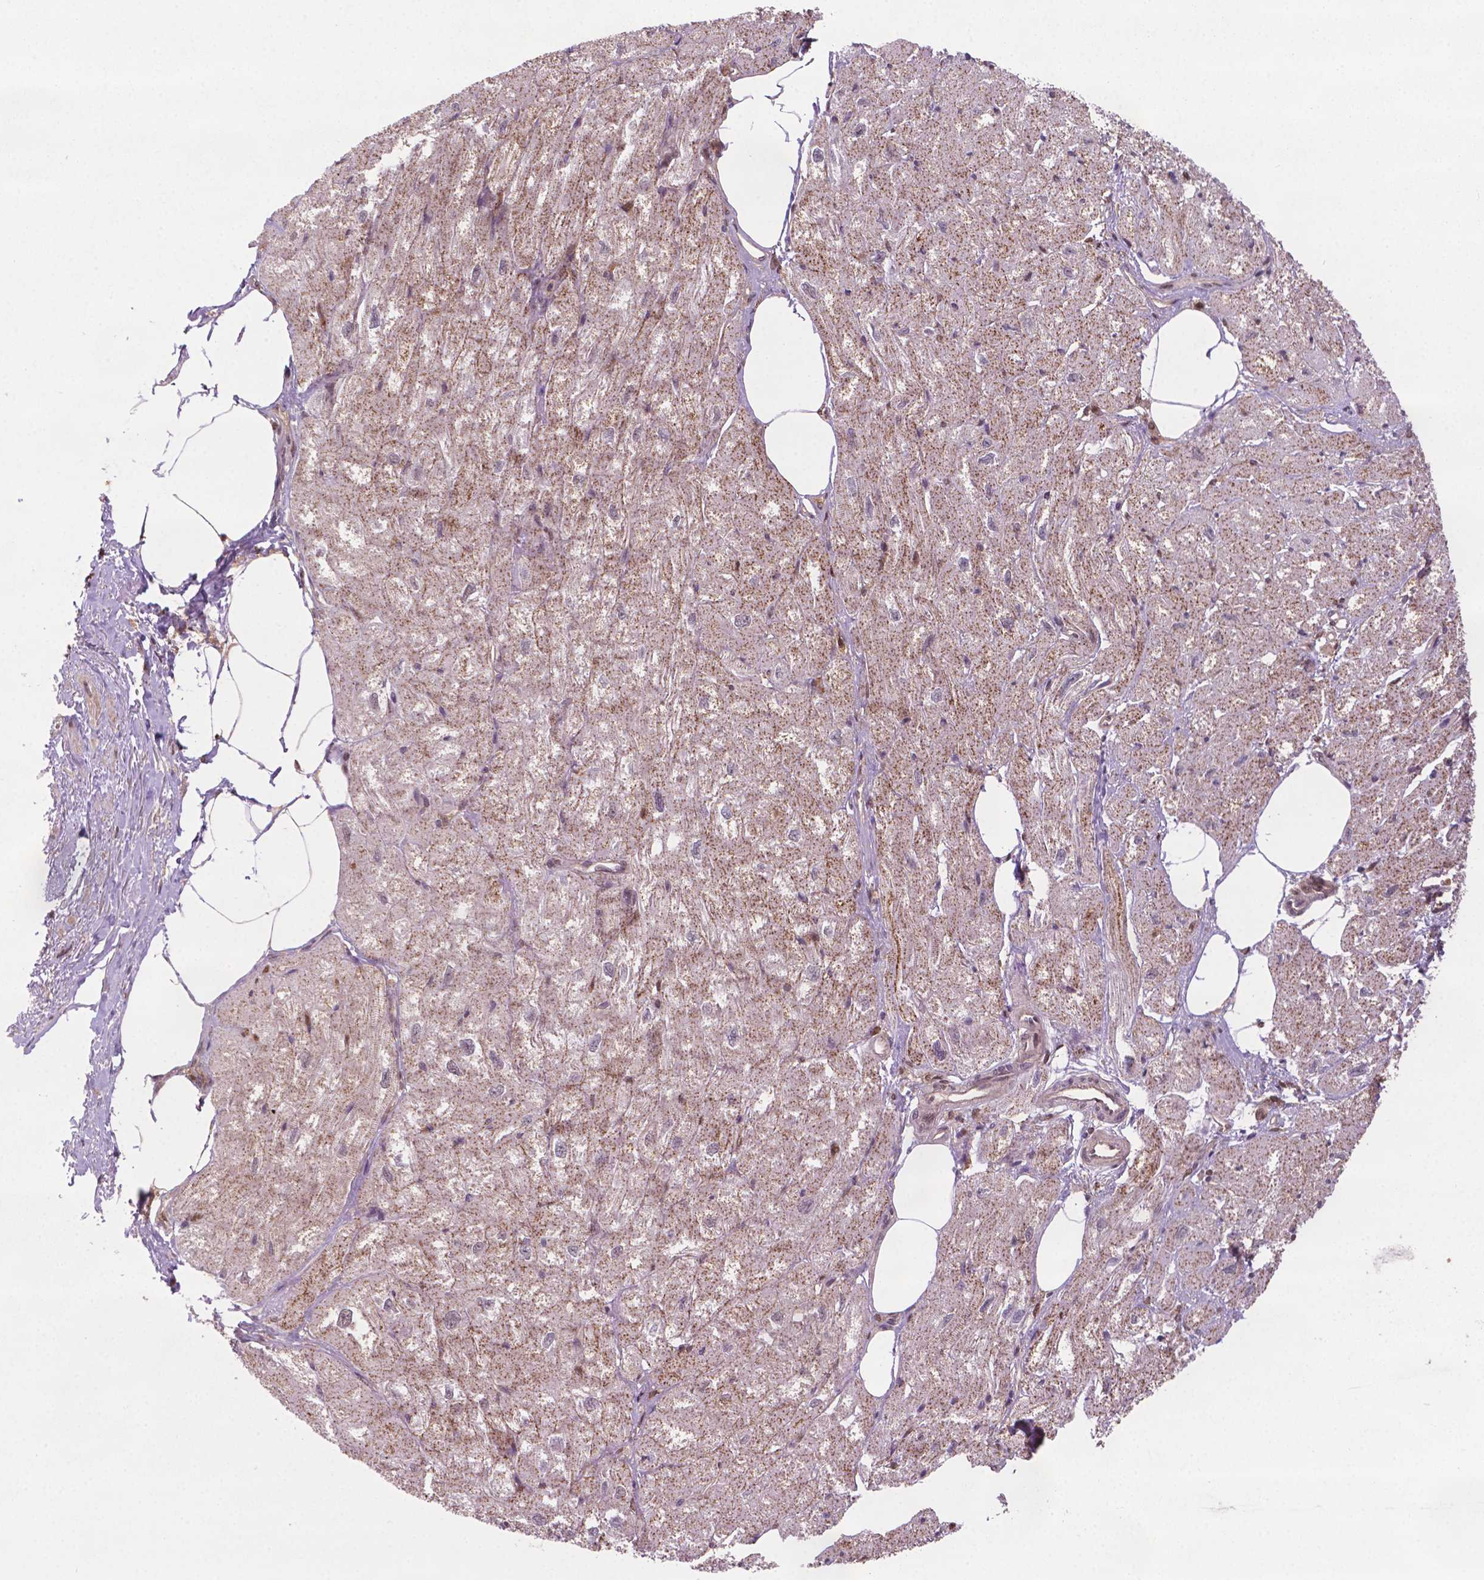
{"staining": {"intensity": "weak", "quantity": ">75%", "location": "cytoplasmic/membranous"}, "tissue": "heart muscle", "cell_type": "Cardiomyocytes", "image_type": "normal", "snomed": [{"axis": "morphology", "description": "Normal tissue, NOS"}, {"axis": "topography", "description": "Heart"}], "caption": "Cardiomyocytes exhibit low levels of weak cytoplasmic/membranous expression in about >75% of cells in normal heart muscle.", "gene": "PLIN3", "patient": {"sex": "female", "age": 62}}